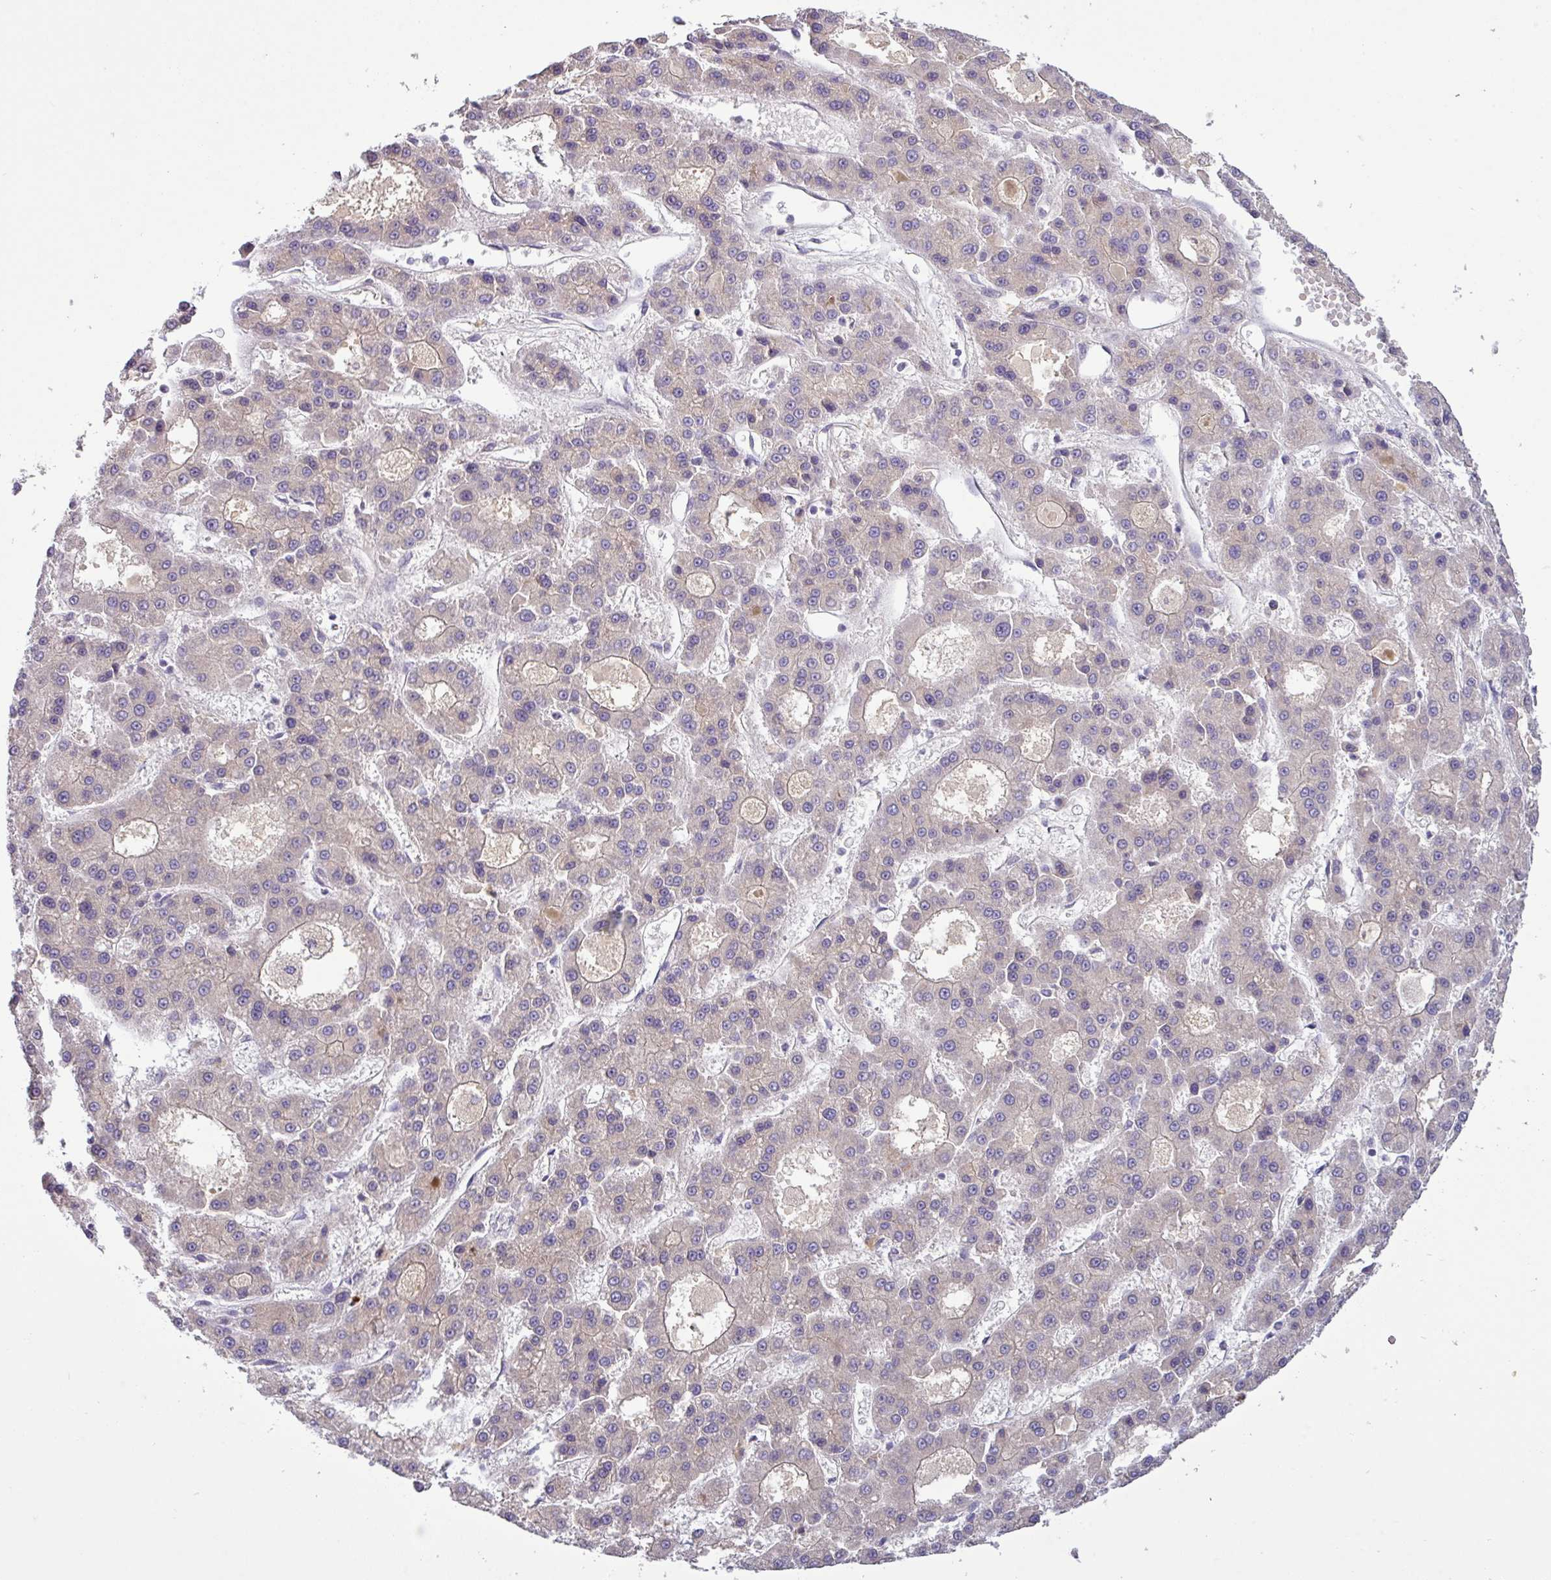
{"staining": {"intensity": "negative", "quantity": "none", "location": "none"}, "tissue": "liver cancer", "cell_type": "Tumor cells", "image_type": "cancer", "snomed": [{"axis": "morphology", "description": "Carcinoma, Hepatocellular, NOS"}, {"axis": "topography", "description": "Liver"}], "caption": "Immunohistochemical staining of human liver cancer shows no significant staining in tumor cells.", "gene": "TMEM62", "patient": {"sex": "male", "age": 70}}